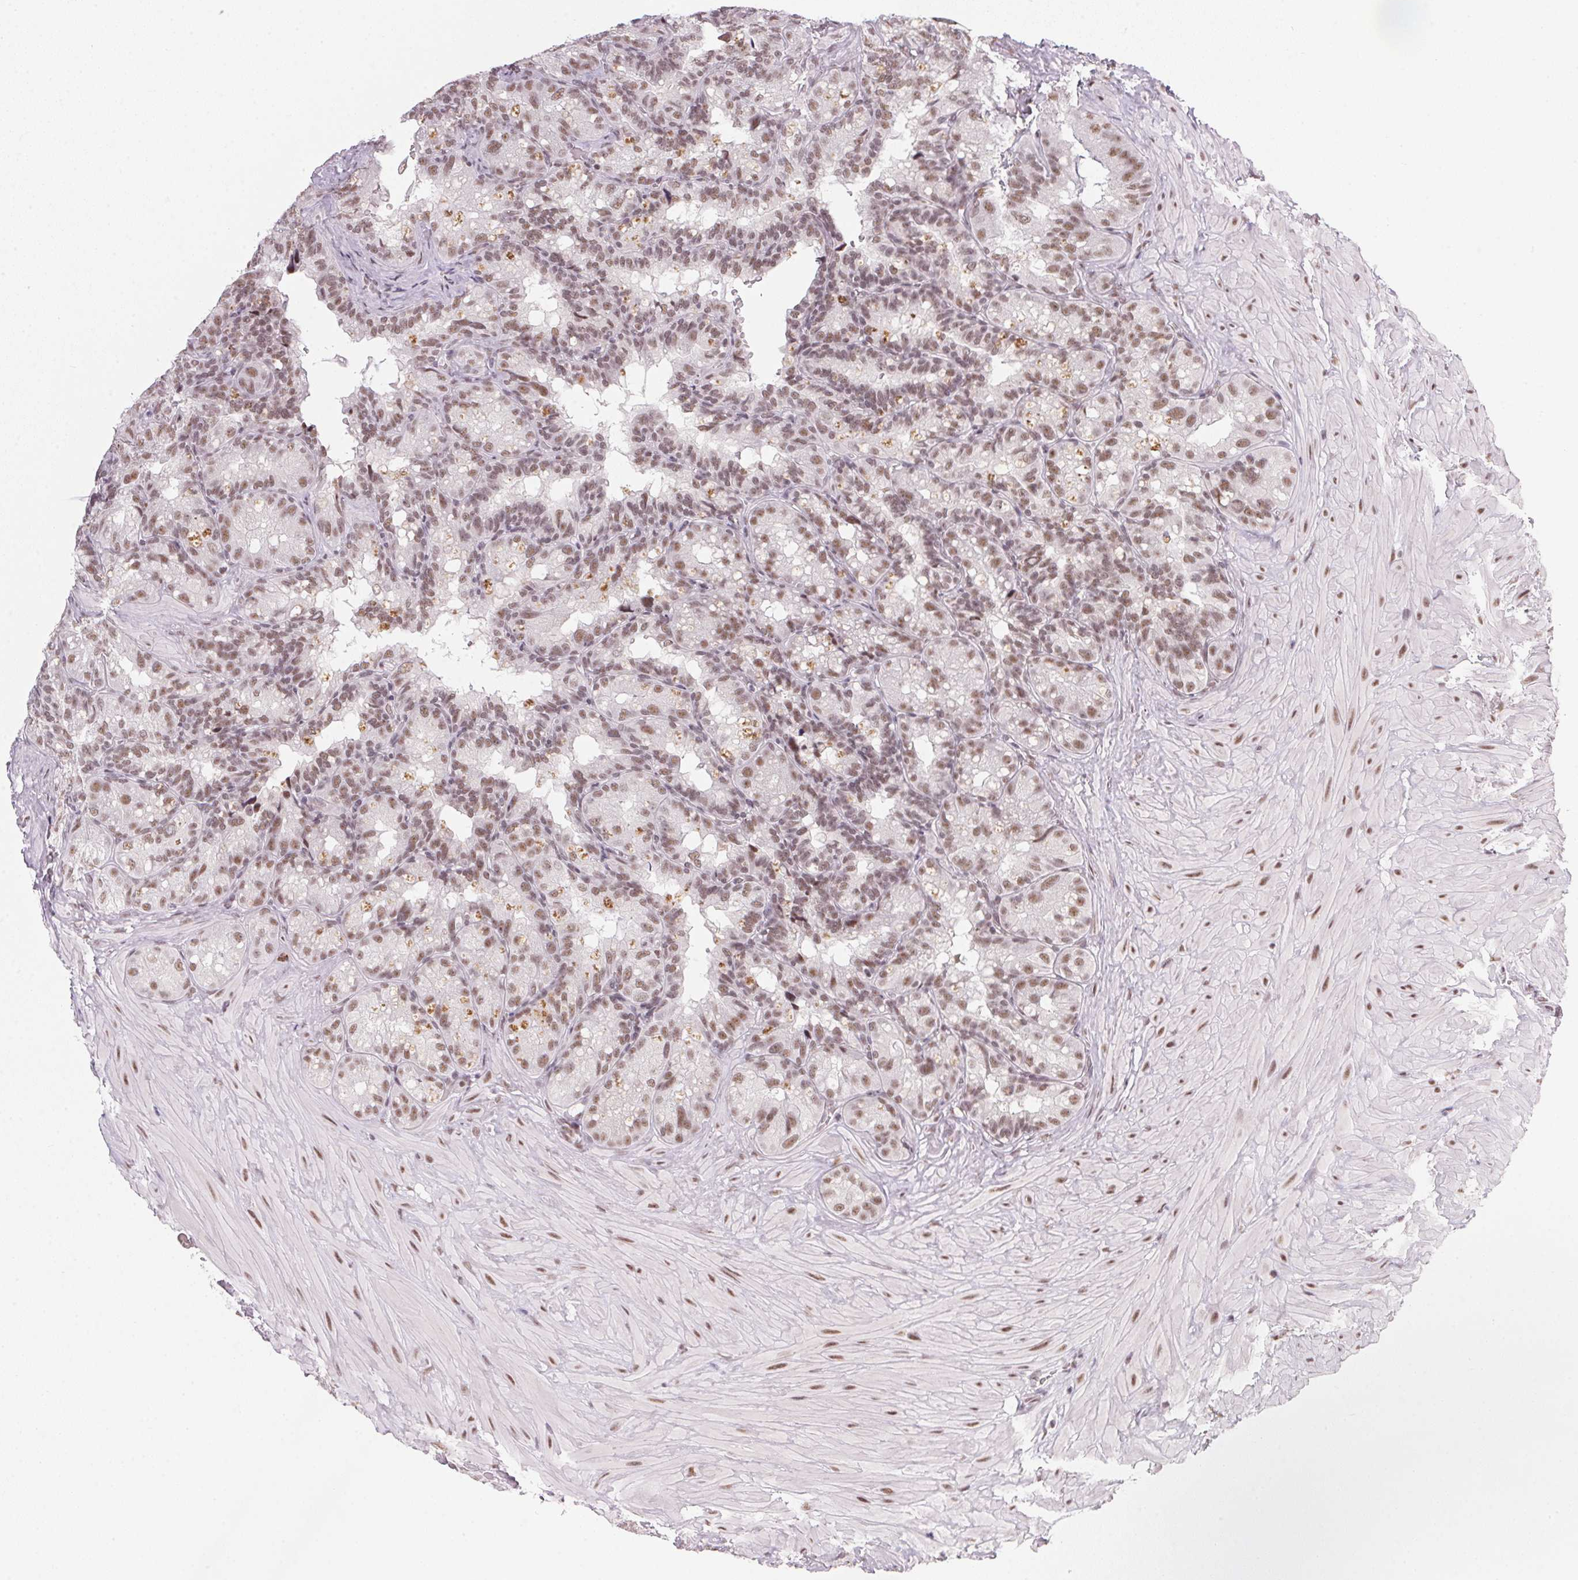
{"staining": {"intensity": "moderate", "quantity": "25%-75%", "location": "nuclear"}, "tissue": "seminal vesicle", "cell_type": "Glandular cells", "image_type": "normal", "snomed": [{"axis": "morphology", "description": "Normal tissue, NOS"}, {"axis": "topography", "description": "Seminal veicle"}], "caption": "Seminal vesicle stained with DAB (3,3'-diaminobenzidine) immunohistochemistry reveals medium levels of moderate nuclear positivity in about 25%-75% of glandular cells.", "gene": "SRSF7", "patient": {"sex": "male", "age": 60}}